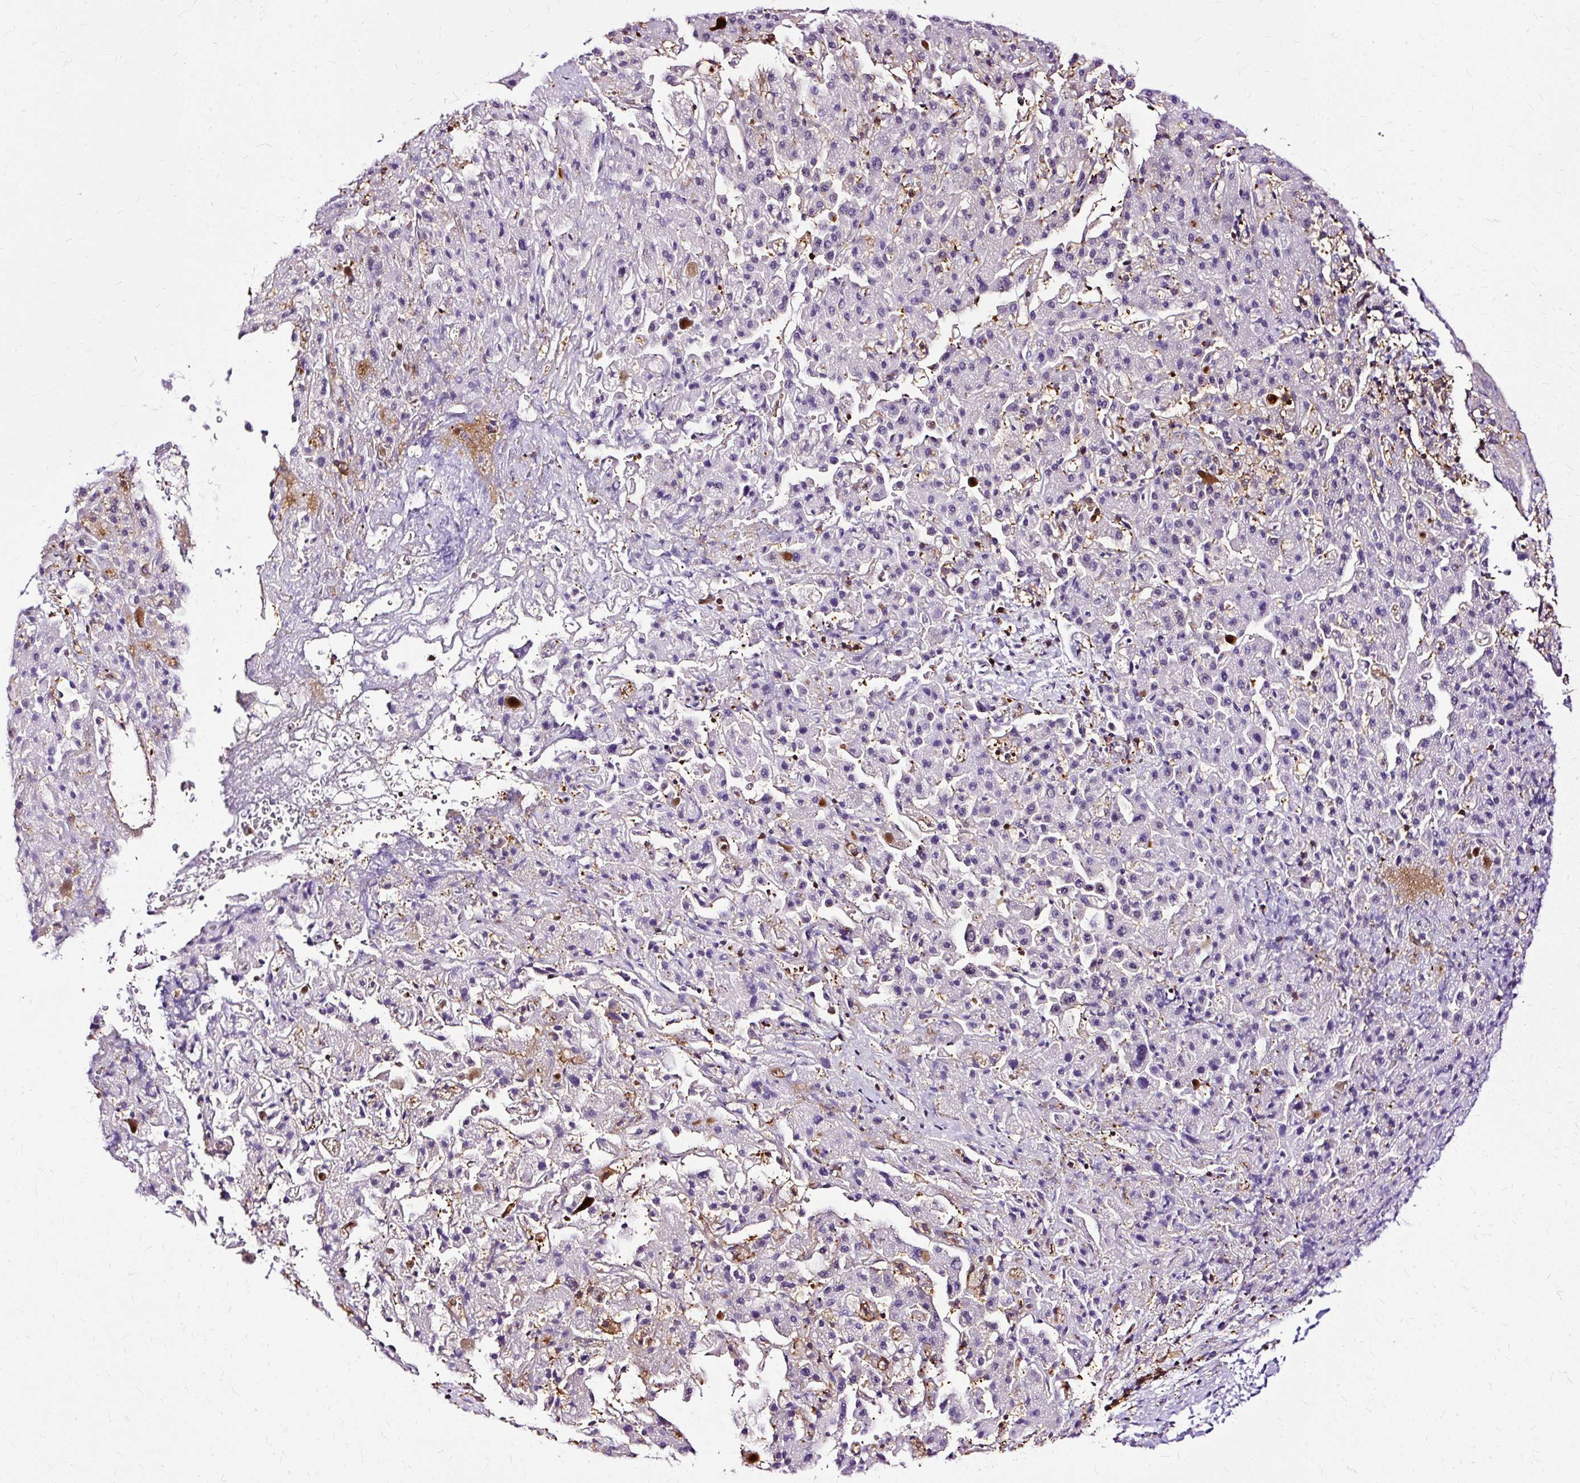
{"staining": {"intensity": "negative", "quantity": "none", "location": "none"}, "tissue": "liver cancer", "cell_type": "Tumor cells", "image_type": "cancer", "snomed": [{"axis": "morphology", "description": "Cholangiocarcinoma"}, {"axis": "topography", "description": "Liver"}], "caption": "Cholangiocarcinoma (liver) was stained to show a protein in brown. There is no significant staining in tumor cells. (Immunohistochemistry, brightfield microscopy, high magnification).", "gene": "TWF2", "patient": {"sex": "female", "age": 52}}